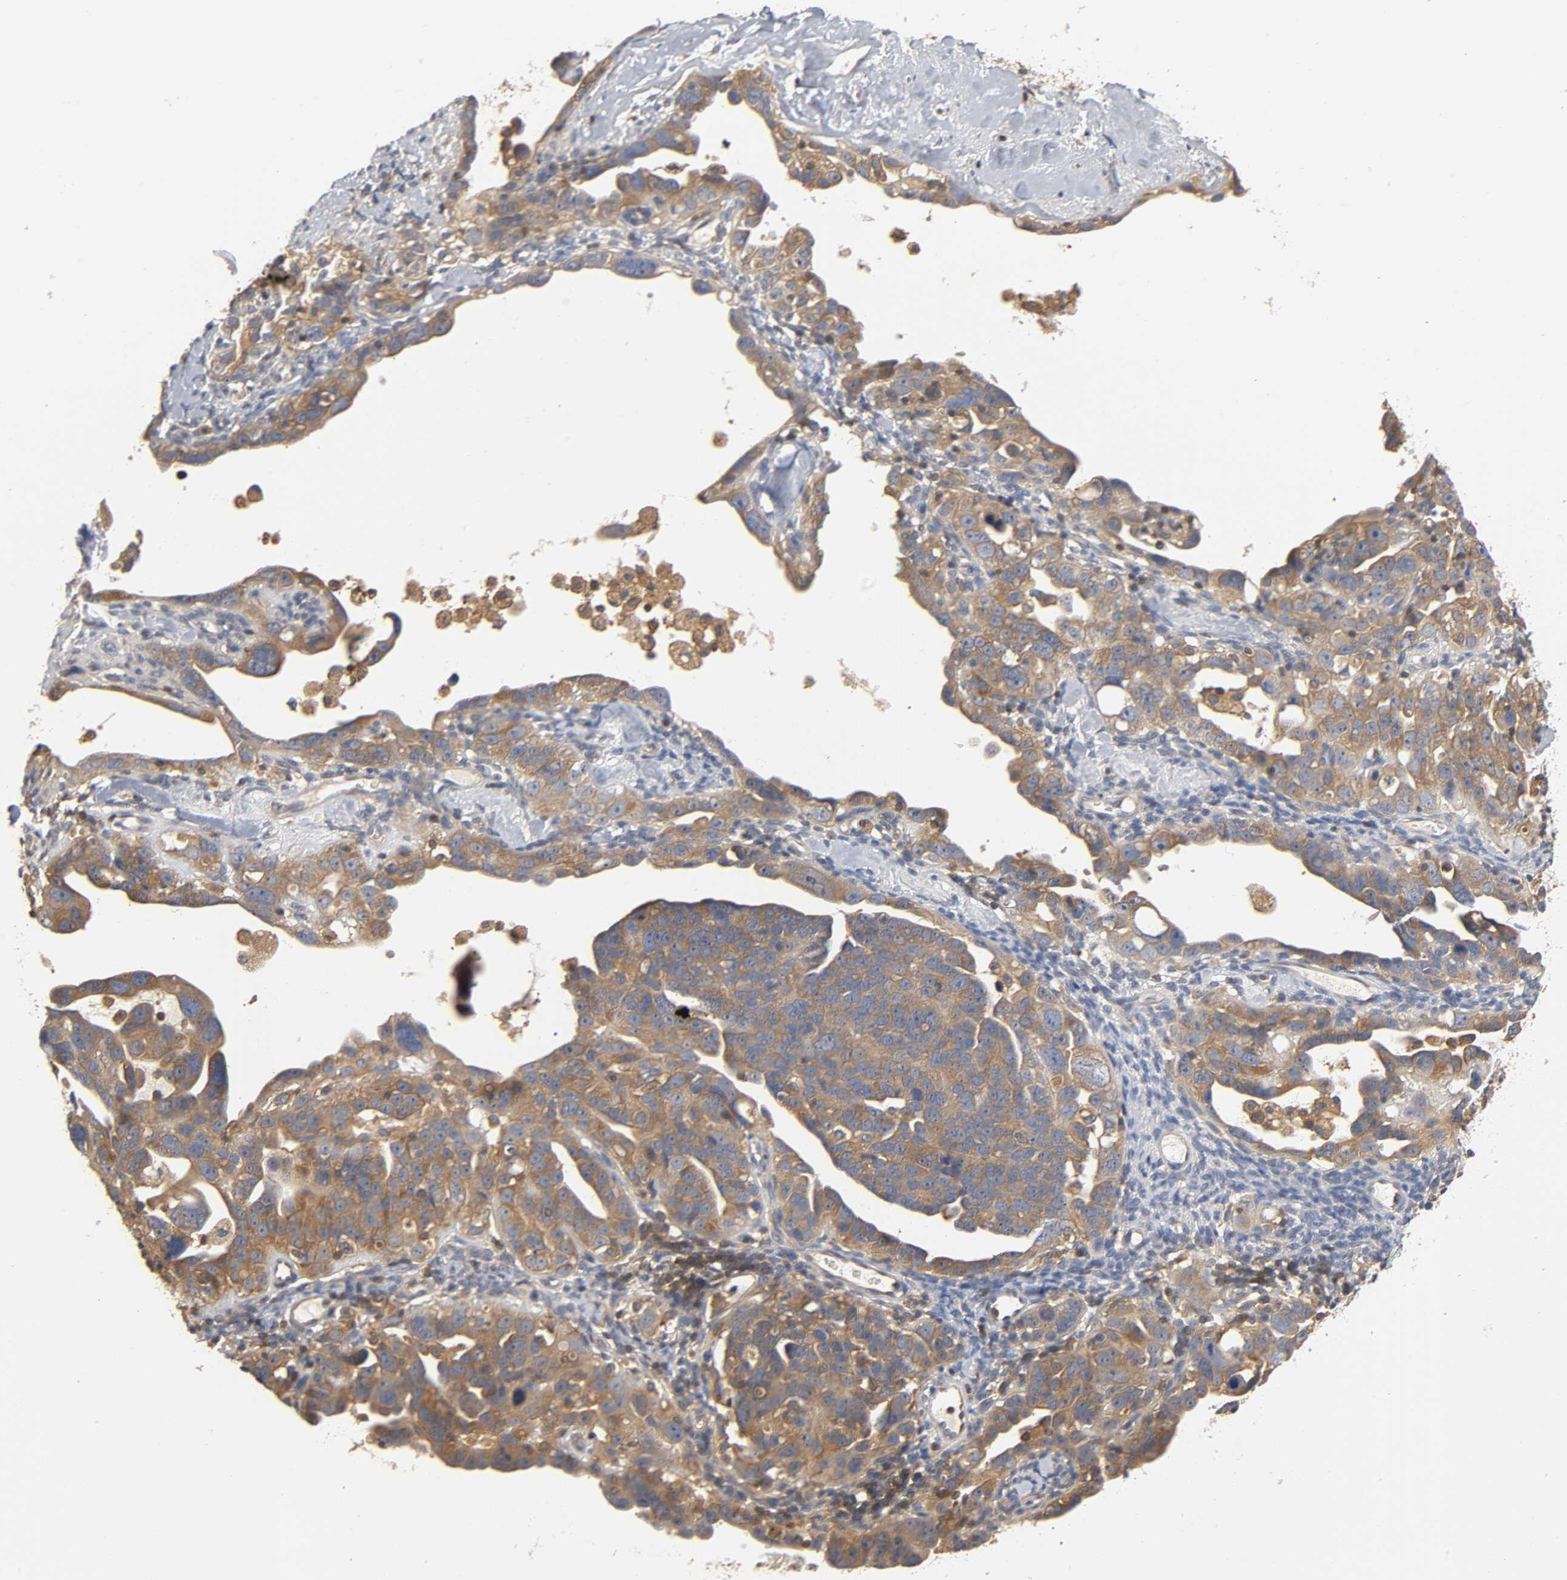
{"staining": {"intensity": "strong", "quantity": ">75%", "location": "cytoplasmic/membranous"}, "tissue": "ovarian cancer", "cell_type": "Tumor cells", "image_type": "cancer", "snomed": [{"axis": "morphology", "description": "Cystadenocarcinoma, serous, NOS"}, {"axis": "topography", "description": "Ovary"}], "caption": "Immunohistochemical staining of ovarian cancer (serous cystadenocarcinoma) displays high levels of strong cytoplasmic/membranous expression in about >75% of tumor cells.", "gene": "ACTR2", "patient": {"sex": "female", "age": 66}}